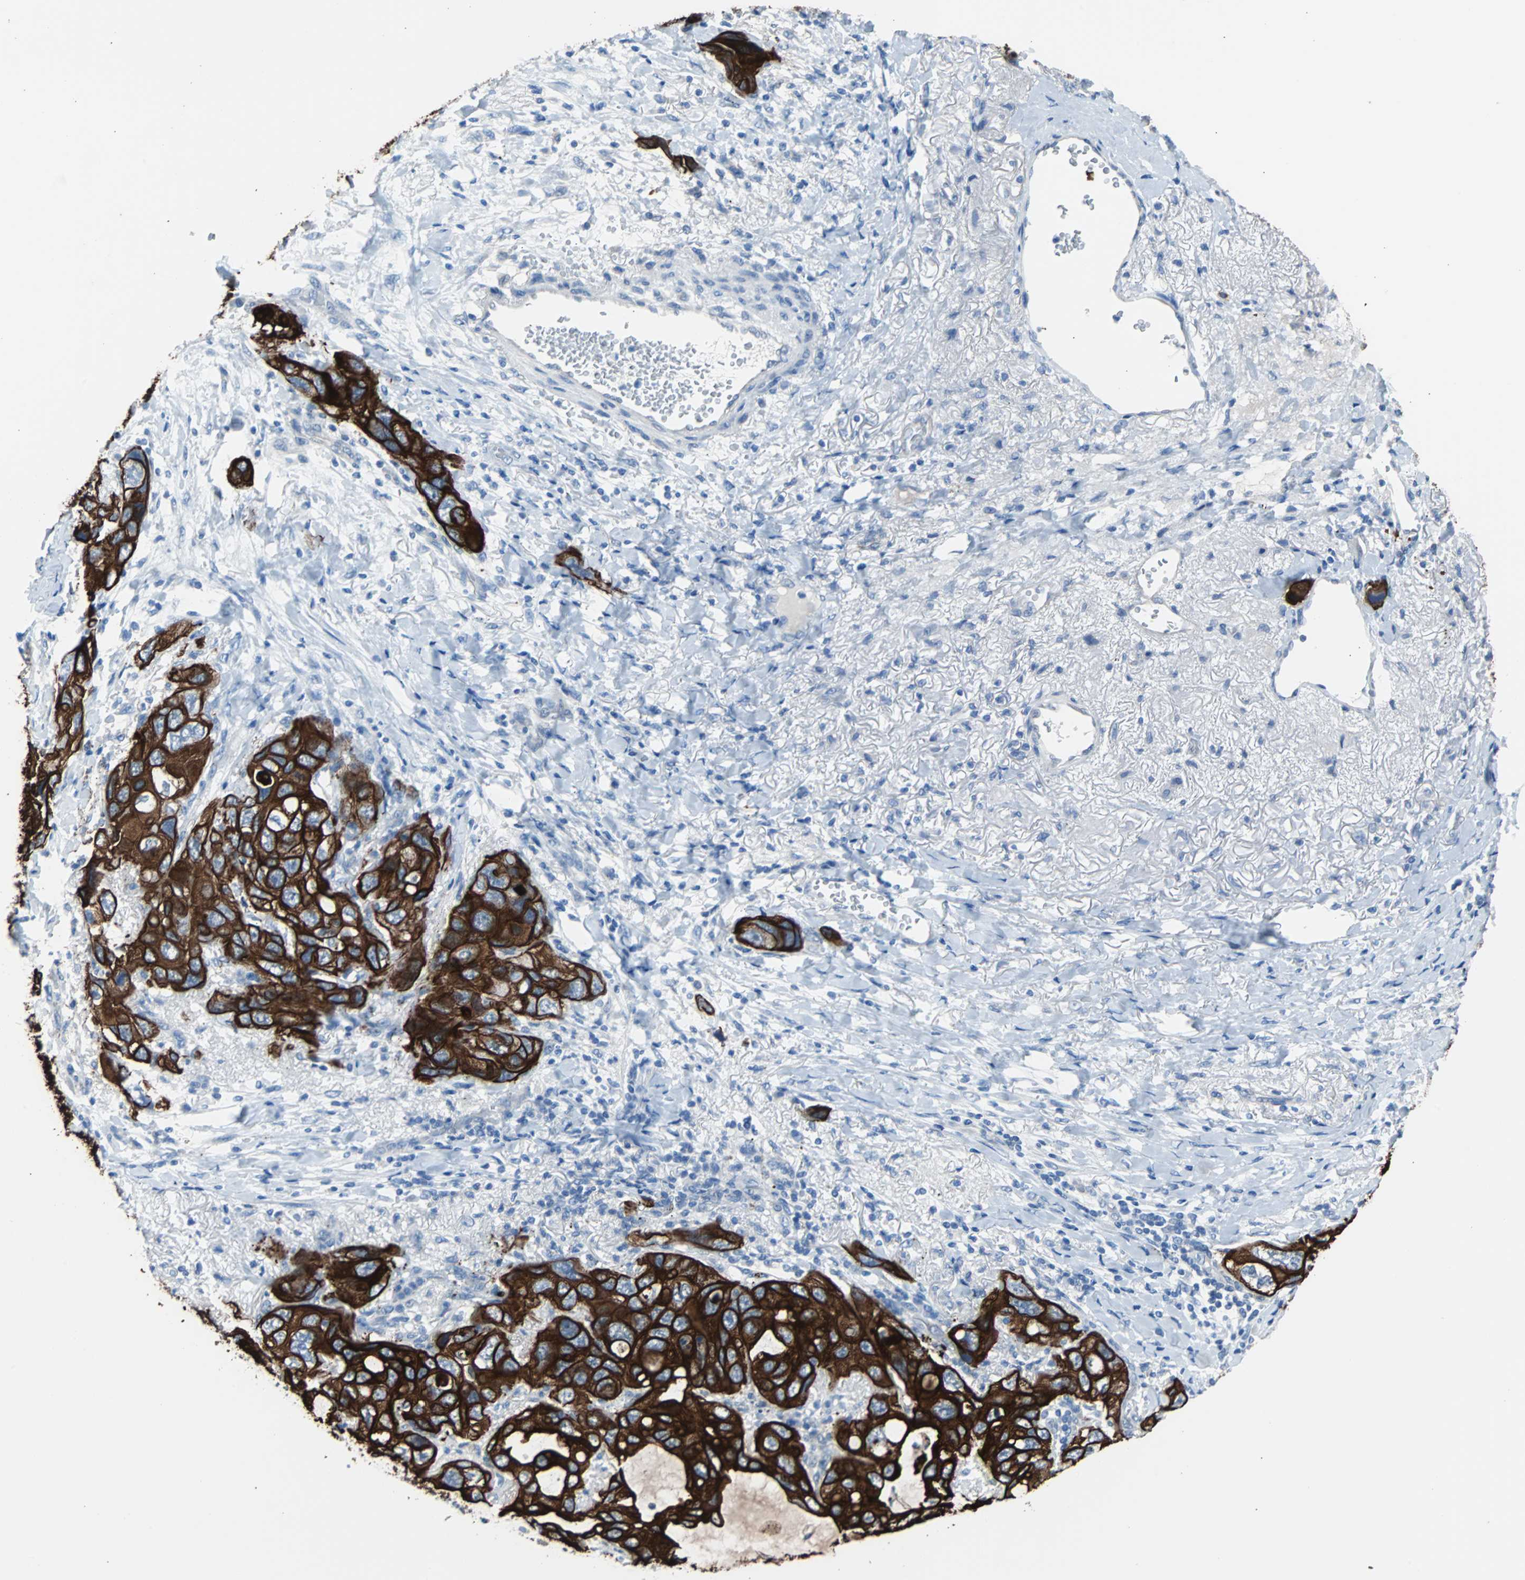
{"staining": {"intensity": "strong", "quantity": ">75%", "location": "cytoplasmic/membranous"}, "tissue": "lung cancer", "cell_type": "Tumor cells", "image_type": "cancer", "snomed": [{"axis": "morphology", "description": "Squamous cell carcinoma, NOS"}, {"axis": "topography", "description": "Lung"}], "caption": "A high-resolution image shows immunohistochemistry (IHC) staining of lung squamous cell carcinoma, which reveals strong cytoplasmic/membranous positivity in about >75% of tumor cells. Ihc stains the protein in brown and the nuclei are stained blue.", "gene": "KRT7", "patient": {"sex": "female", "age": 73}}